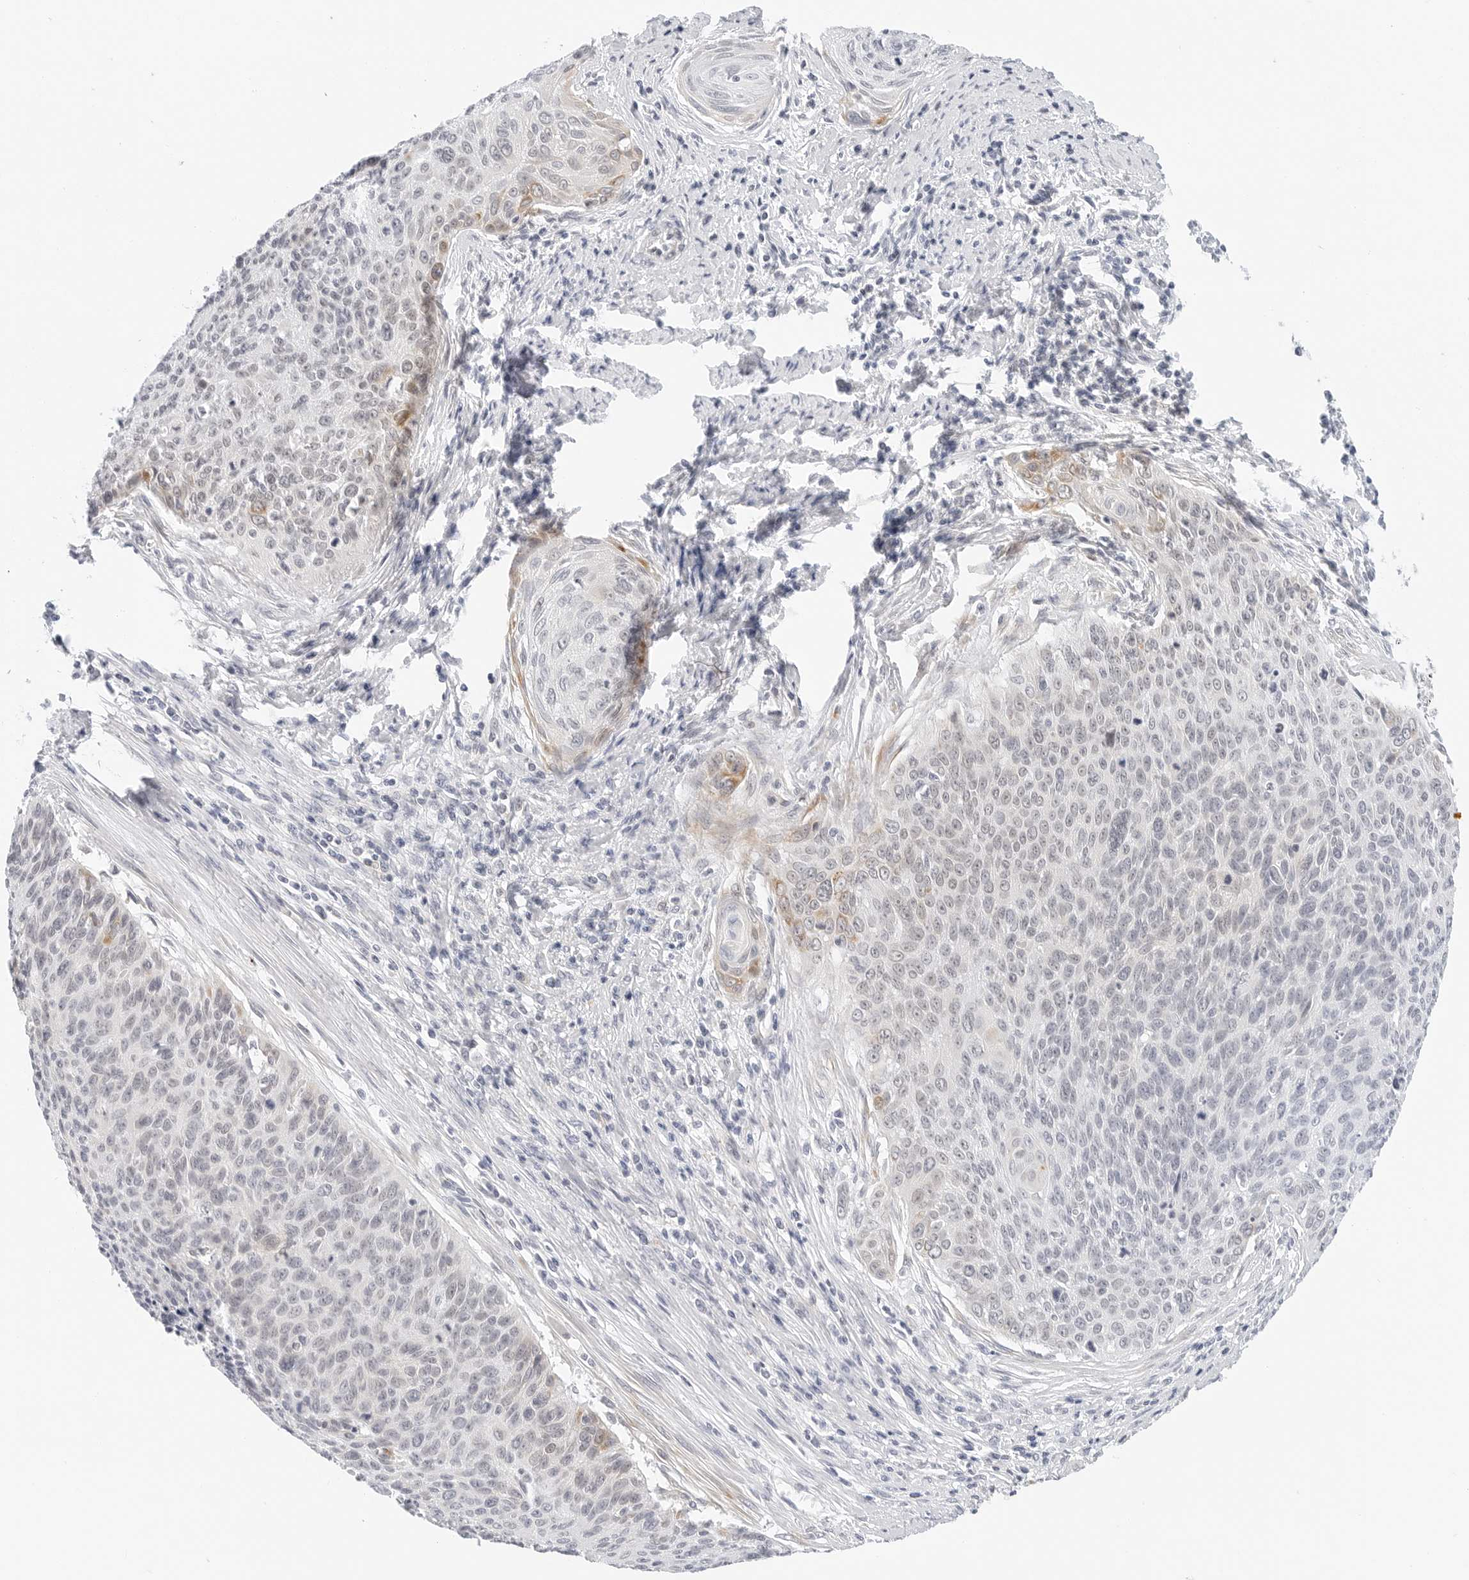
{"staining": {"intensity": "weak", "quantity": "<25%", "location": "cytoplasmic/membranous"}, "tissue": "cervical cancer", "cell_type": "Tumor cells", "image_type": "cancer", "snomed": [{"axis": "morphology", "description": "Squamous cell carcinoma, NOS"}, {"axis": "topography", "description": "Cervix"}], "caption": "High magnification brightfield microscopy of cervical squamous cell carcinoma stained with DAB (brown) and counterstained with hematoxylin (blue): tumor cells show no significant staining.", "gene": "TSEN2", "patient": {"sex": "female", "age": 55}}